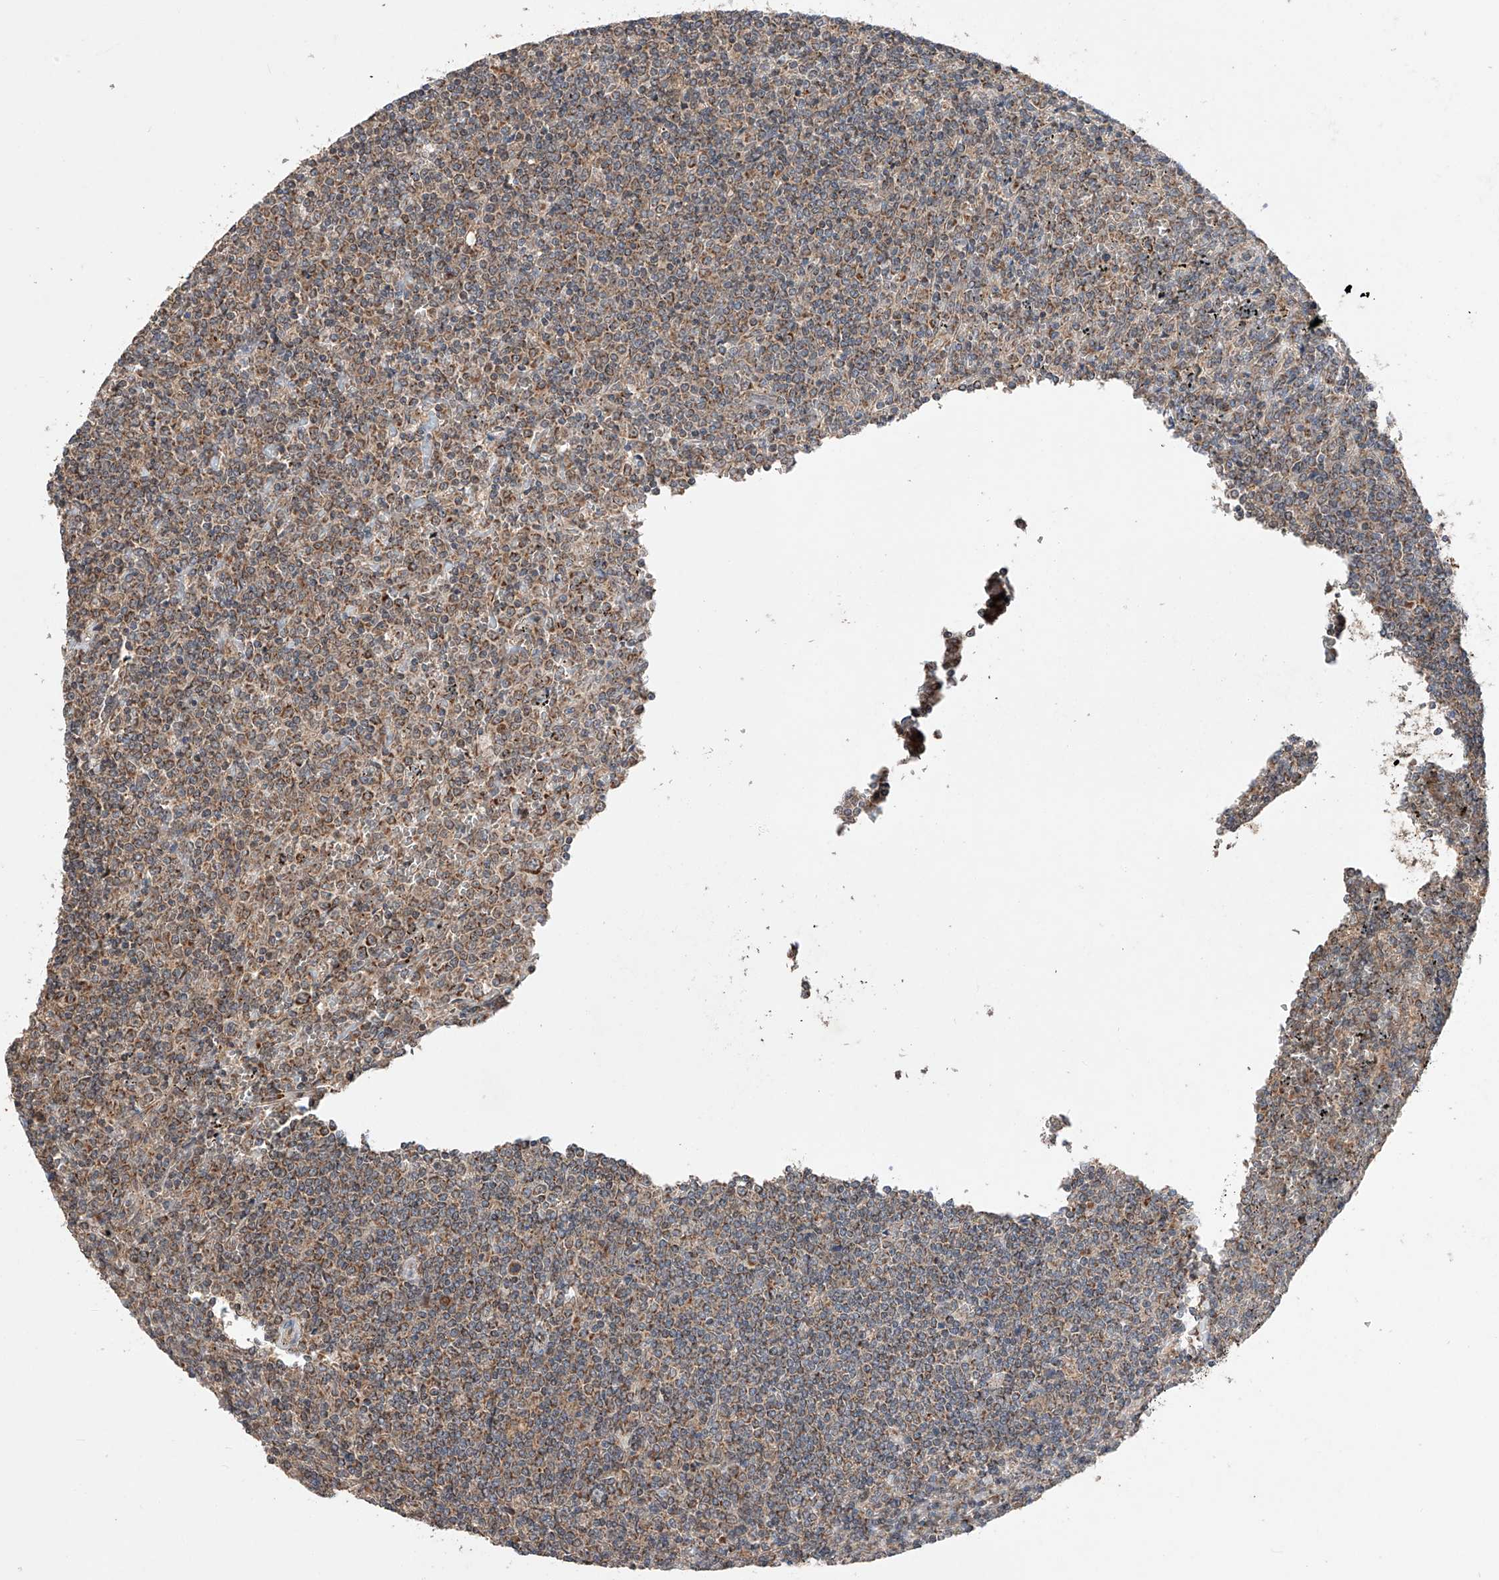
{"staining": {"intensity": "moderate", "quantity": ">75%", "location": "cytoplasmic/membranous"}, "tissue": "lymphoma", "cell_type": "Tumor cells", "image_type": "cancer", "snomed": [{"axis": "morphology", "description": "Malignant lymphoma, non-Hodgkin's type, Low grade"}, {"axis": "topography", "description": "Spleen"}], "caption": "A brown stain highlights moderate cytoplasmic/membranous positivity of a protein in human lymphoma tumor cells.", "gene": "SDHAF4", "patient": {"sex": "female", "age": 19}}